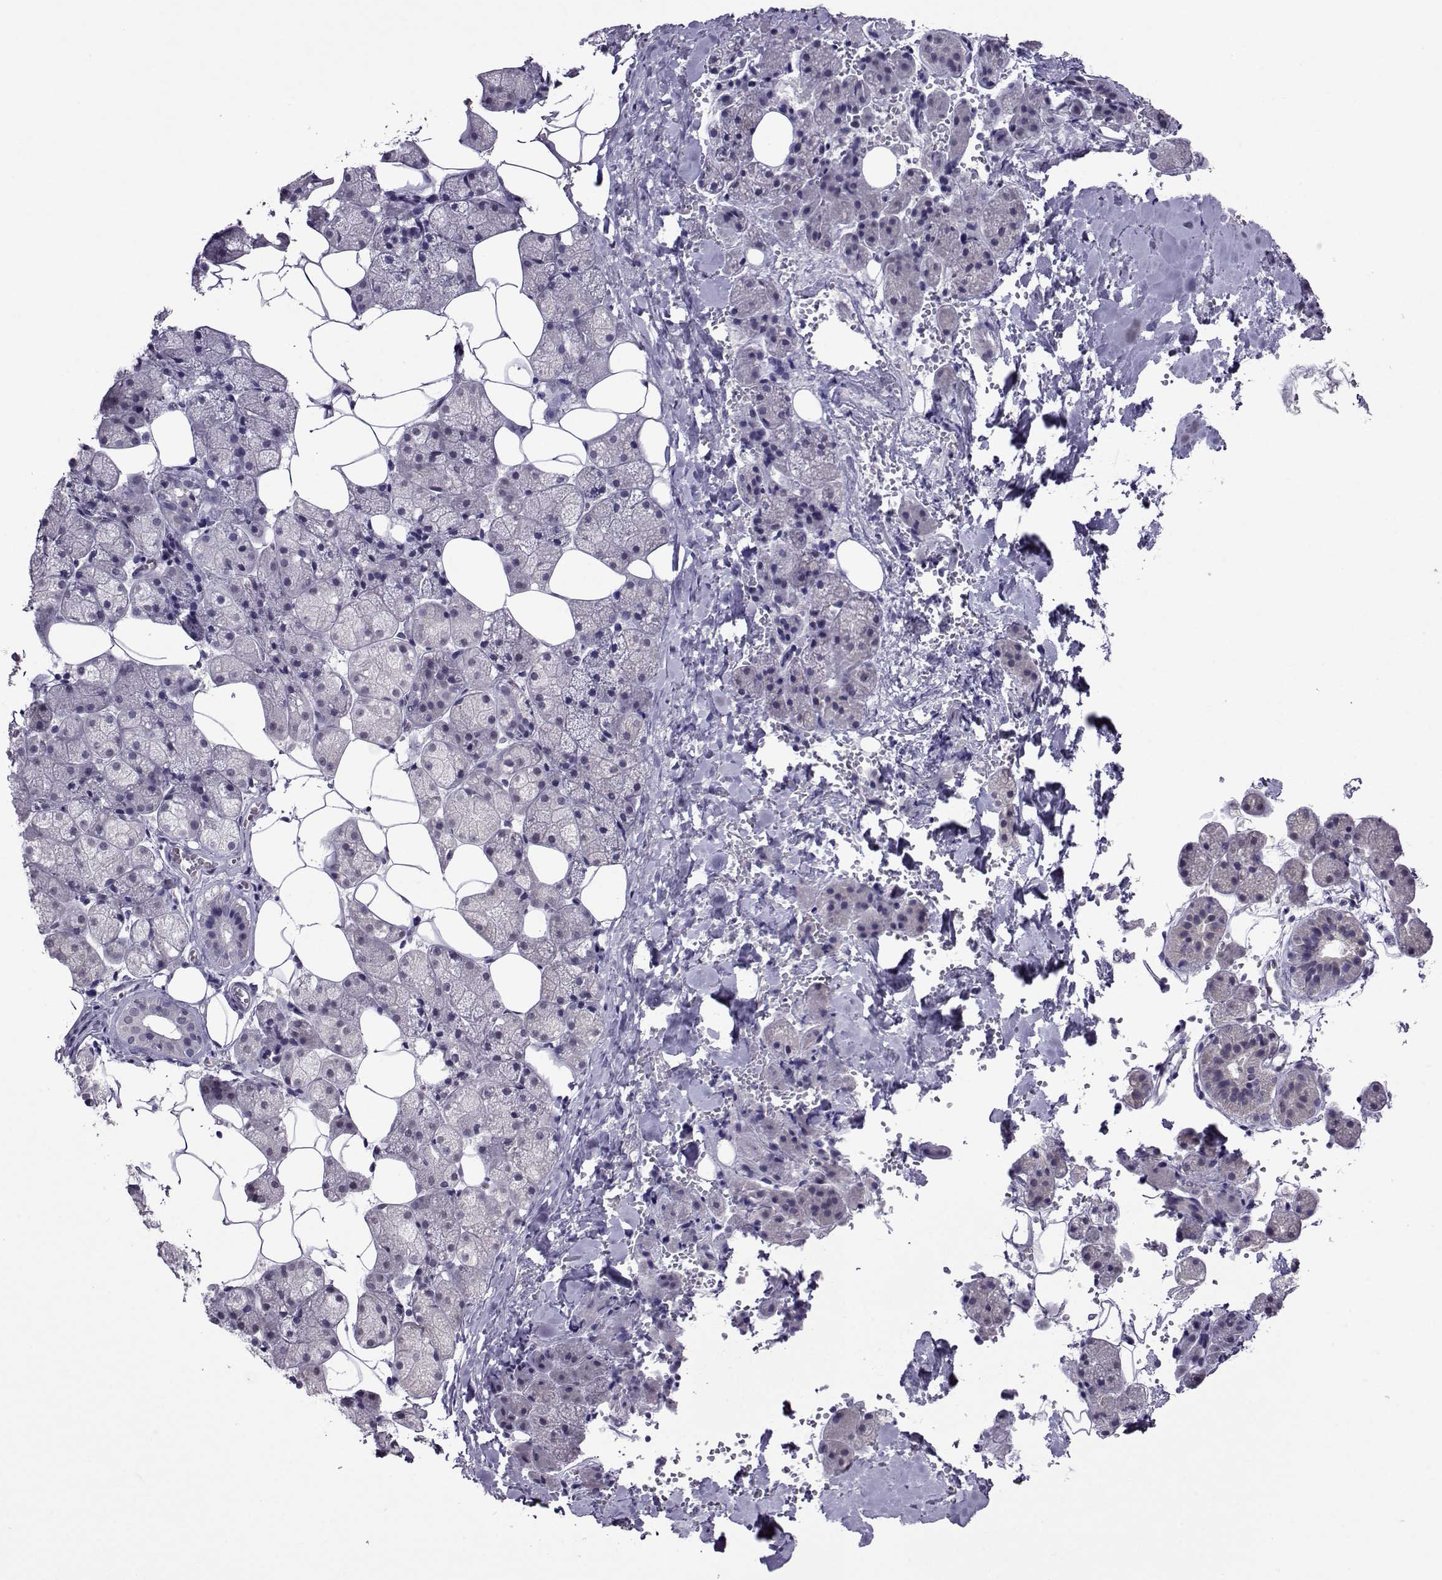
{"staining": {"intensity": "negative", "quantity": "none", "location": "none"}, "tissue": "salivary gland", "cell_type": "Glandular cells", "image_type": "normal", "snomed": [{"axis": "morphology", "description": "Normal tissue, NOS"}, {"axis": "topography", "description": "Salivary gland"}], "caption": "This is a image of immunohistochemistry (IHC) staining of benign salivary gland, which shows no expression in glandular cells.", "gene": "DDX20", "patient": {"sex": "male", "age": 38}}